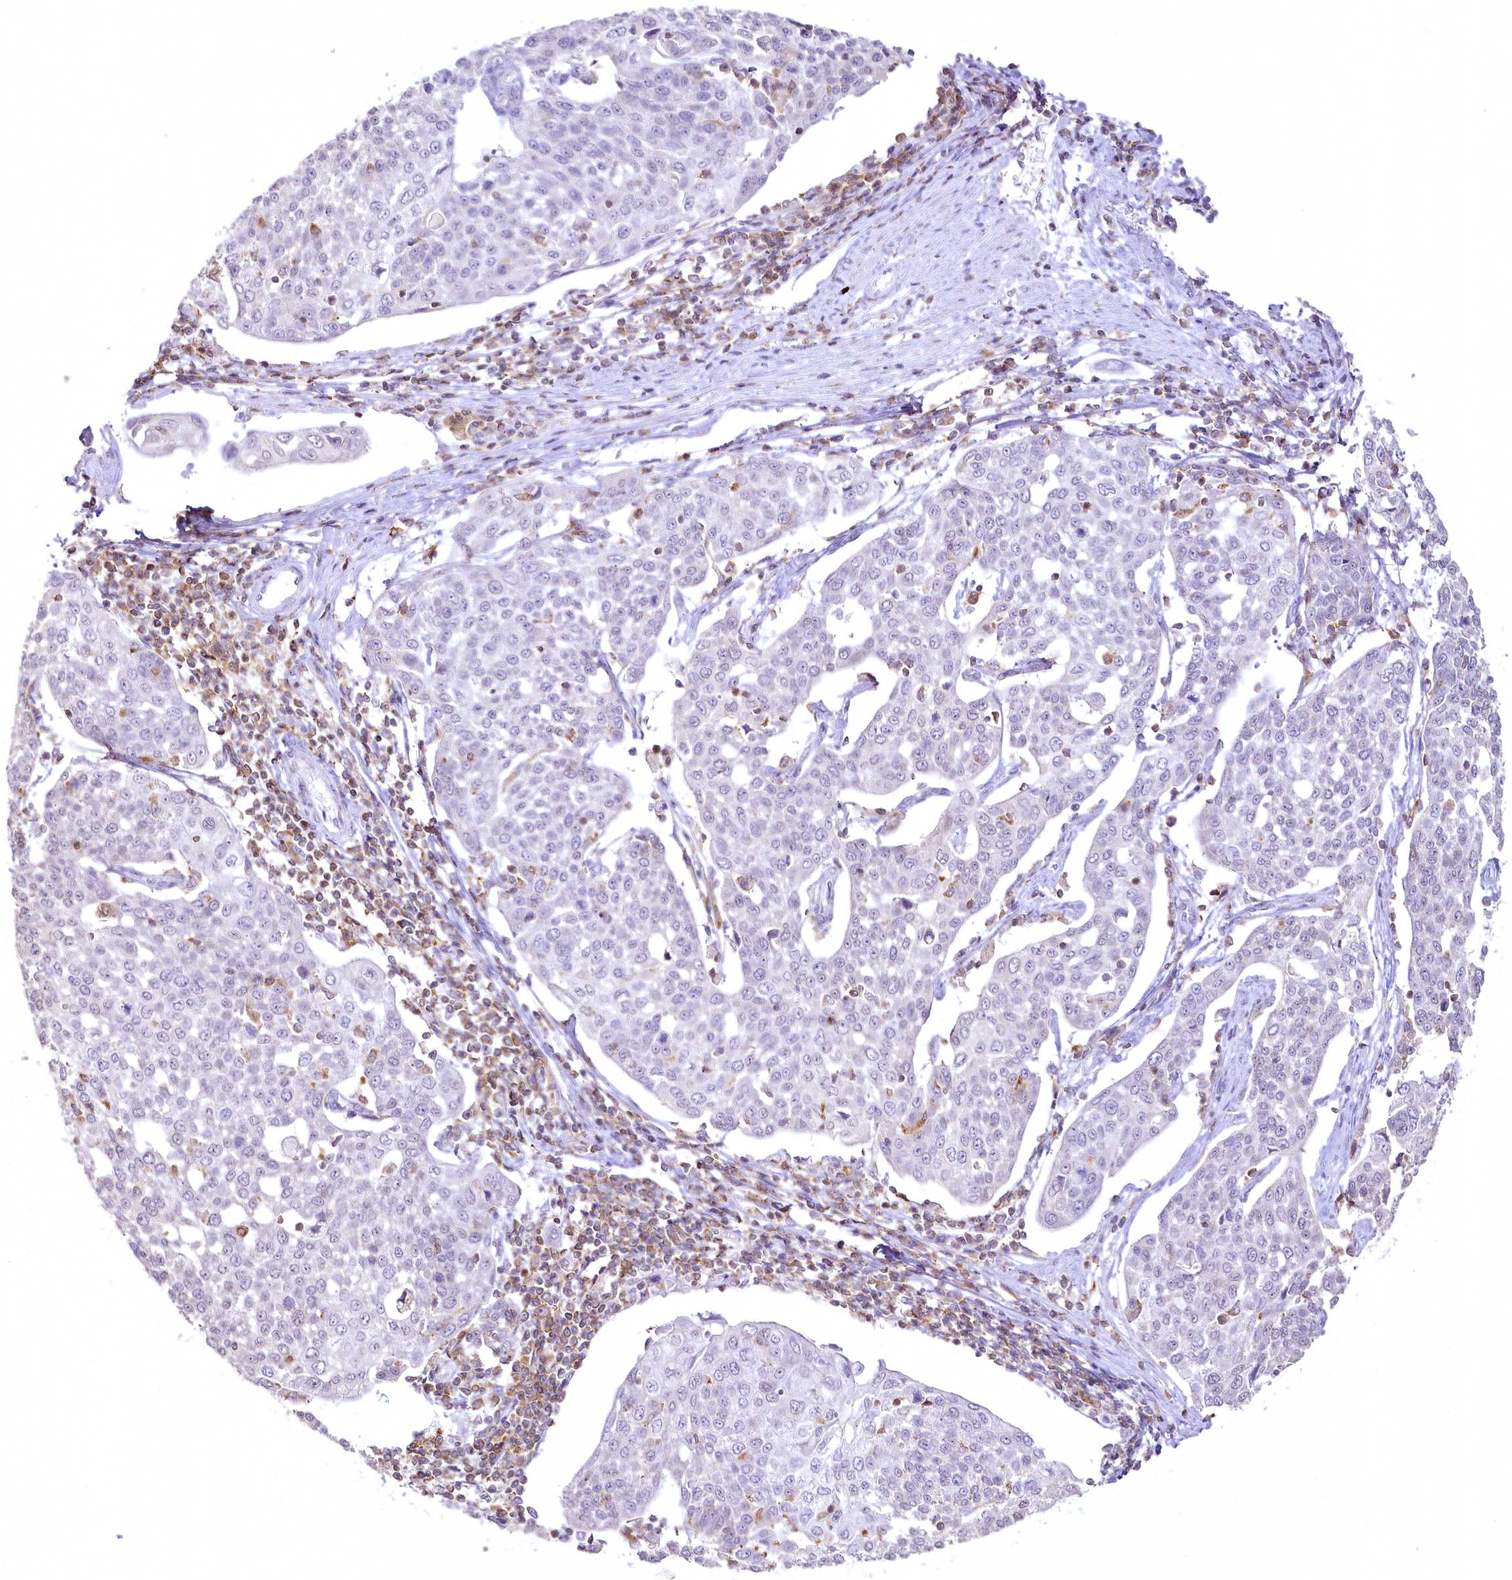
{"staining": {"intensity": "negative", "quantity": "none", "location": "none"}, "tissue": "cervical cancer", "cell_type": "Tumor cells", "image_type": "cancer", "snomed": [{"axis": "morphology", "description": "Squamous cell carcinoma, NOS"}, {"axis": "topography", "description": "Cervix"}], "caption": "Tumor cells show no significant protein staining in cervical squamous cell carcinoma.", "gene": "DOCK2", "patient": {"sex": "female", "age": 34}}